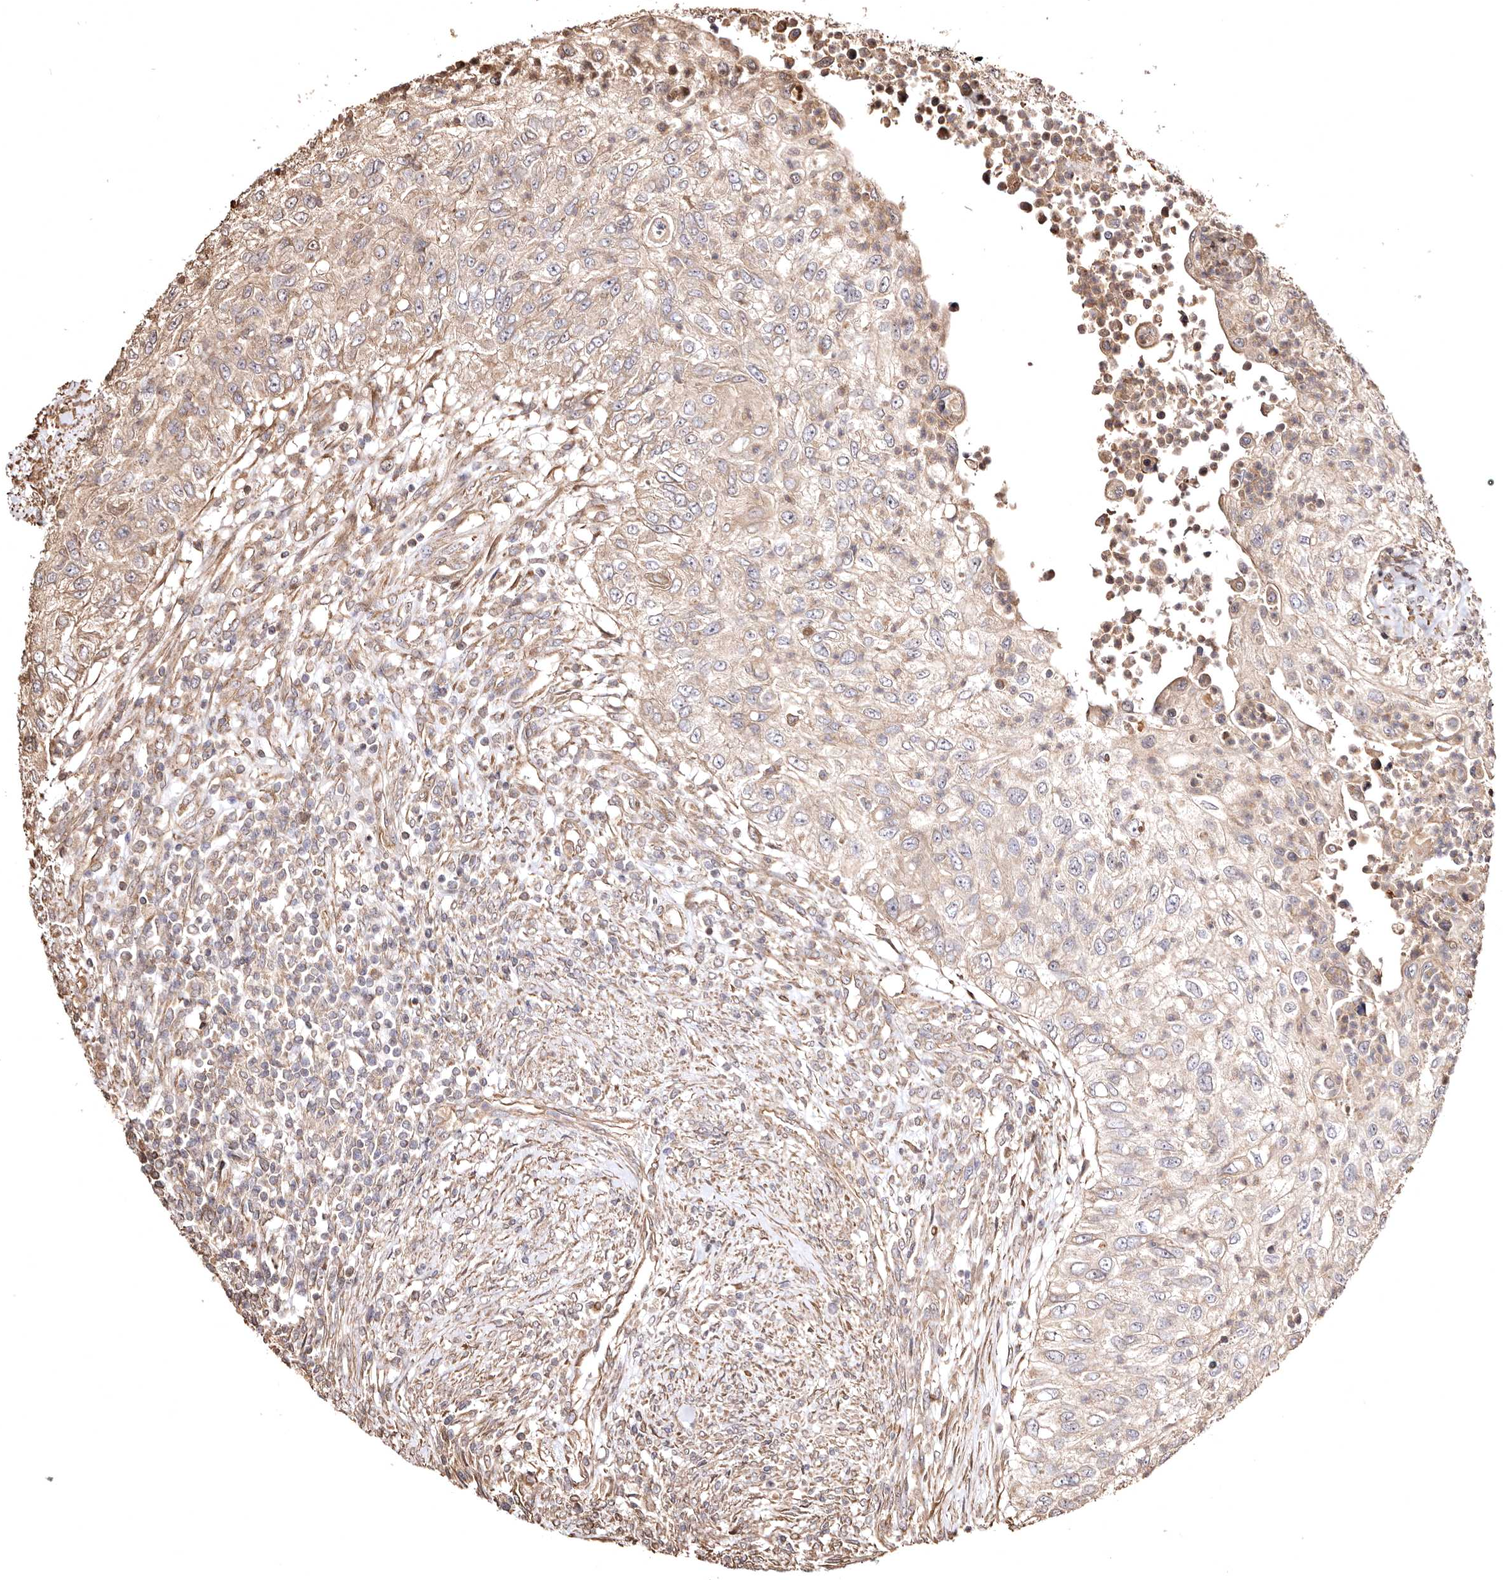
{"staining": {"intensity": "weak", "quantity": ">75%", "location": "cytoplasmic/membranous"}, "tissue": "urothelial cancer", "cell_type": "Tumor cells", "image_type": "cancer", "snomed": [{"axis": "morphology", "description": "Urothelial carcinoma, High grade"}, {"axis": "topography", "description": "Urinary bladder"}], "caption": "Tumor cells show low levels of weak cytoplasmic/membranous positivity in approximately >75% of cells in high-grade urothelial carcinoma. The staining is performed using DAB brown chromogen to label protein expression. The nuclei are counter-stained blue using hematoxylin.", "gene": "MACC1", "patient": {"sex": "female", "age": 60}}